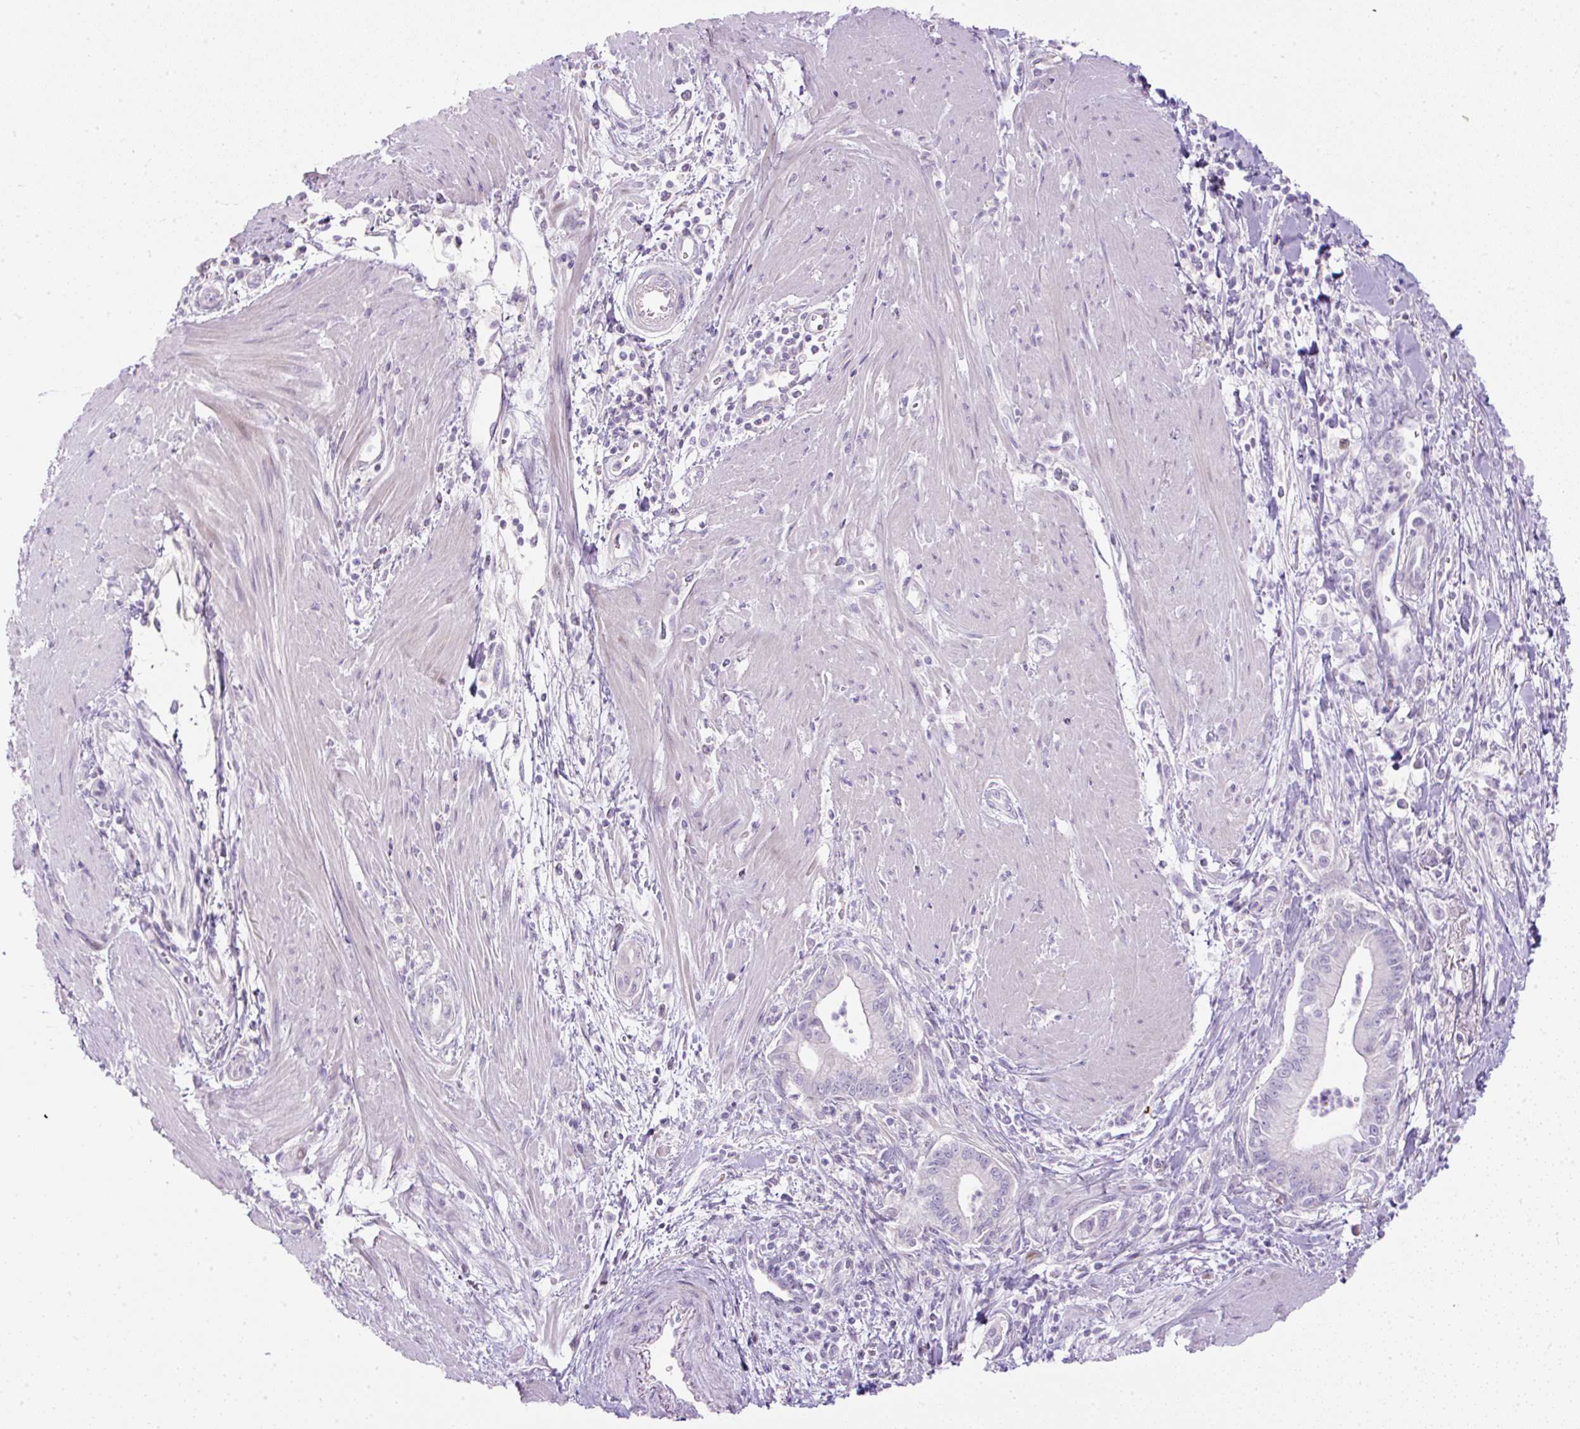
{"staining": {"intensity": "negative", "quantity": "none", "location": "none"}, "tissue": "pancreatic cancer", "cell_type": "Tumor cells", "image_type": "cancer", "snomed": [{"axis": "morphology", "description": "Adenocarcinoma, NOS"}, {"axis": "topography", "description": "Pancreas"}], "caption": "Immunohistochemistry (IHC) photomicrograph of neoplastic tissue: human adenocarcinoma (pancreatic) stained with DAB (3,3'-diaminobenzidine) shows no significant protein positivity in tumor cells.", "gene": "FGFBP3", "patient": {"sex": "male", "age": 78}}